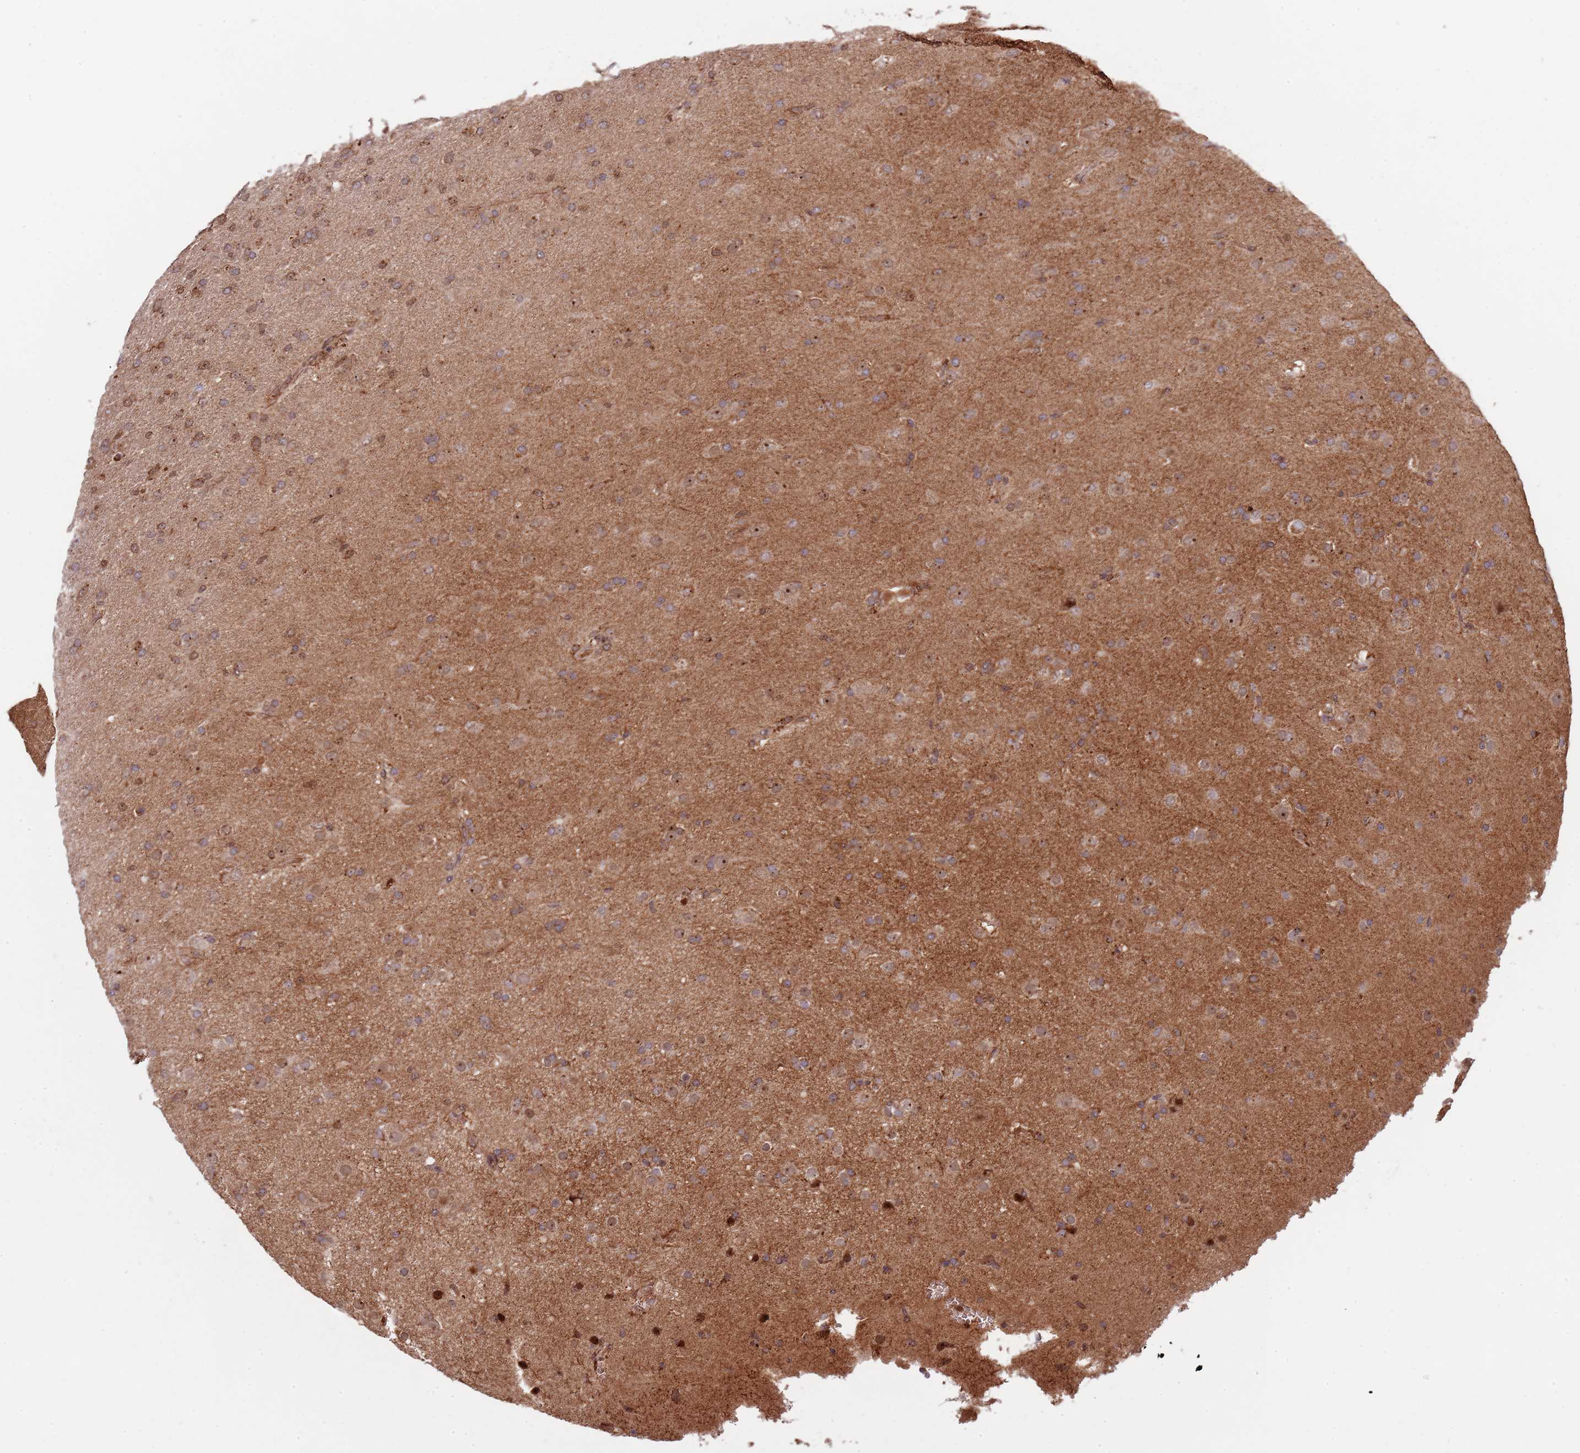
{"staining": {"intensity": "moderate", "quantity": "25%-75%", "location": "nuclear"}, "tissue": "glioma", "cell_type": "Tumor cells", "image_type": "cancer", "snomed": [{"axis": "morphology", "description": "Glioma, malignant, Low grade"}, {"axis": "topography", "description": "Brain"}], "caption": "Immunohistochemistry (IHC) micrograph of neoplastic tissue: malignant glioma (low-grade) stained using immunohistochemistry reveals medium levels of moderate protein expression localized specifically in the nuclear of tumor cells, appearing as a nuclear brown color.", "gene": "DCHS1", "patient": {"sex": "male", "age": 65}}